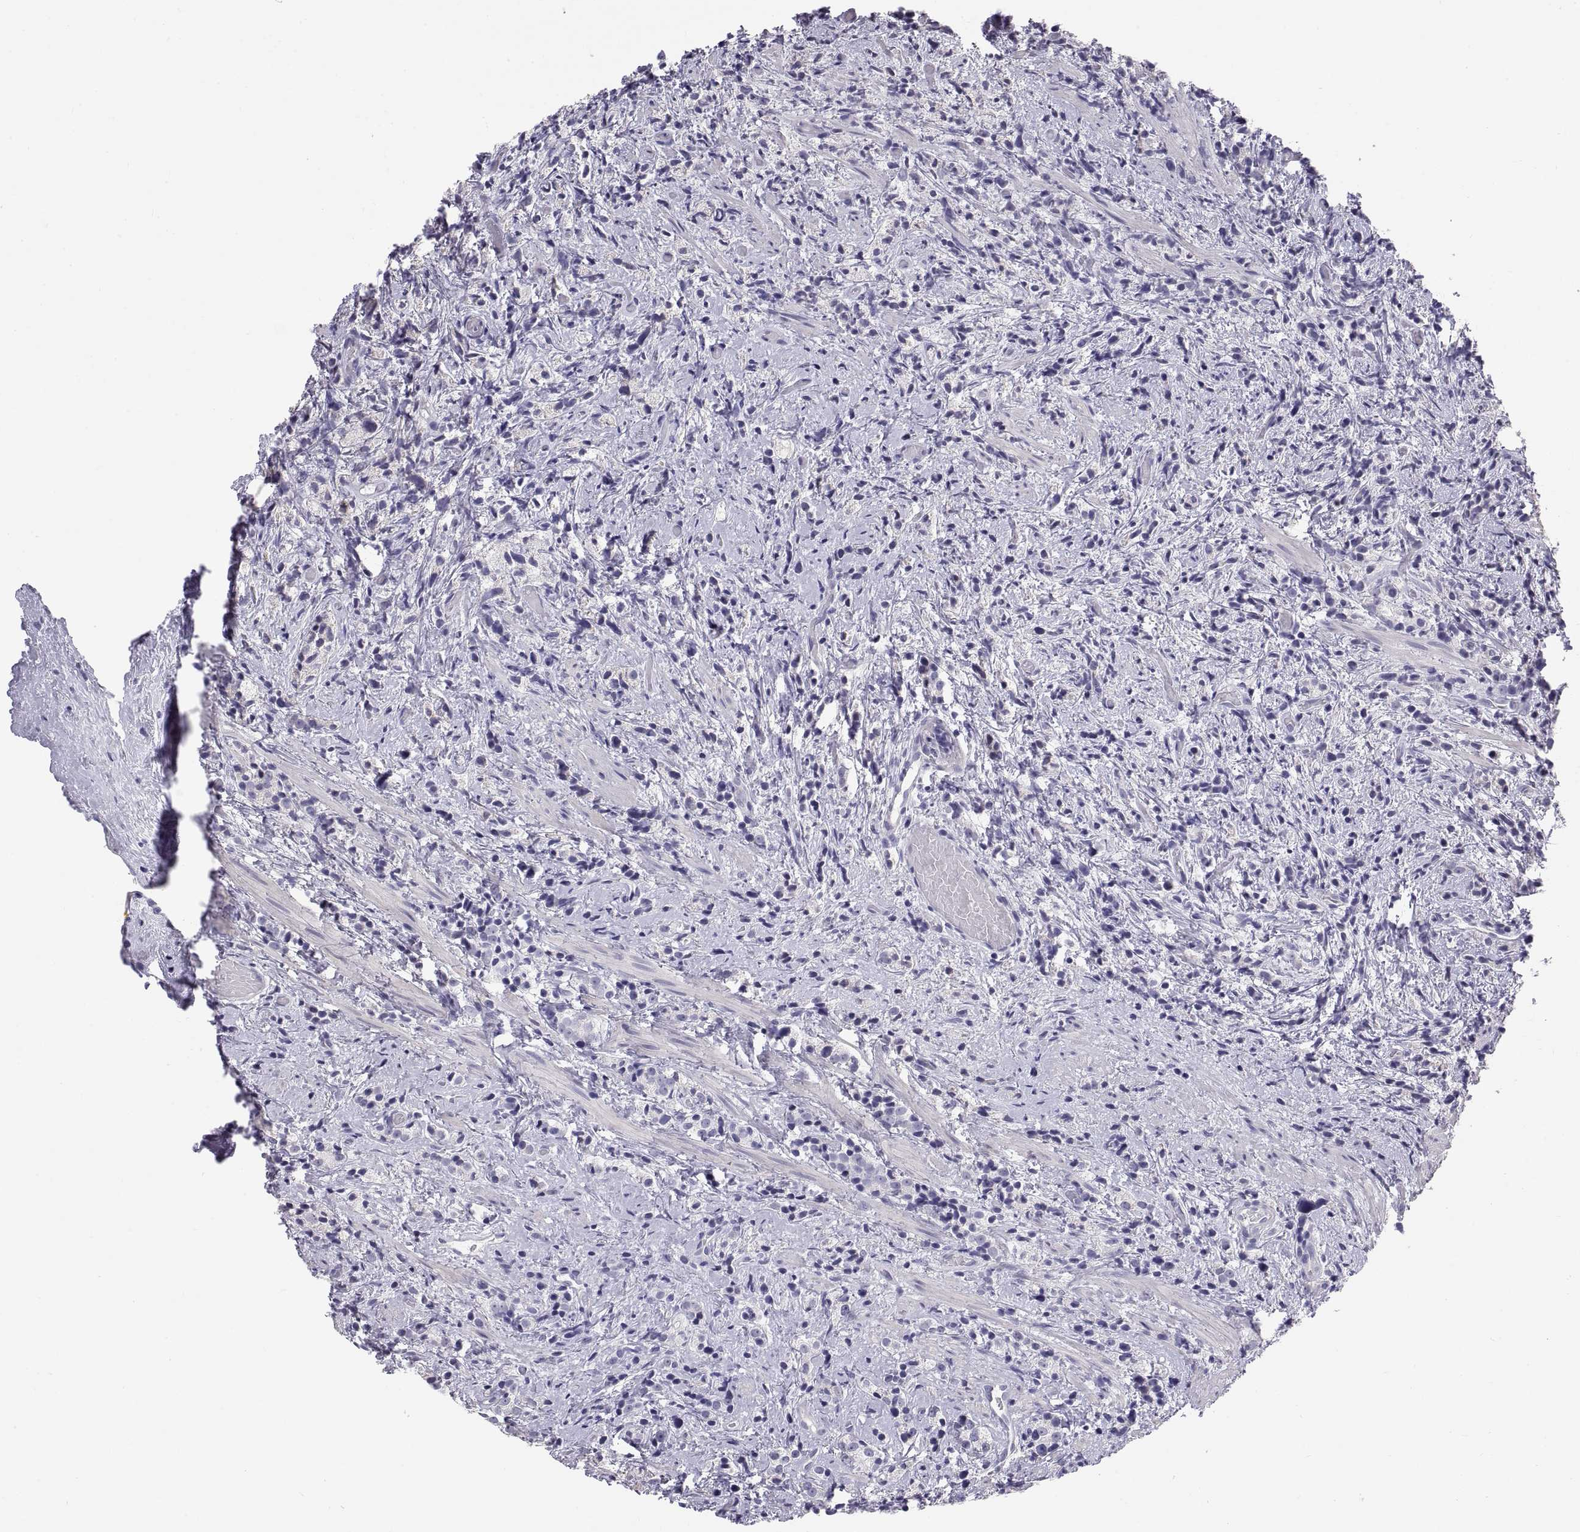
{"staining": {"intensity": "negative", "quantity": "none", "location": "none"}, "tissue": "prostate cancer", "cell_type": "Tumor cells", "image_type": "cancer", "snomed": [{"axis": "morphology", "description": "Adenocarcinoma, High grade"}, {"axis": "topography", "description": "Prostate"}], "caption": "There is no significant staining in tumor cells of high-grade adenocarcinoma (prostate).", "gene": "FAM170A", "patient": {"sex": "male", "age": 53}}